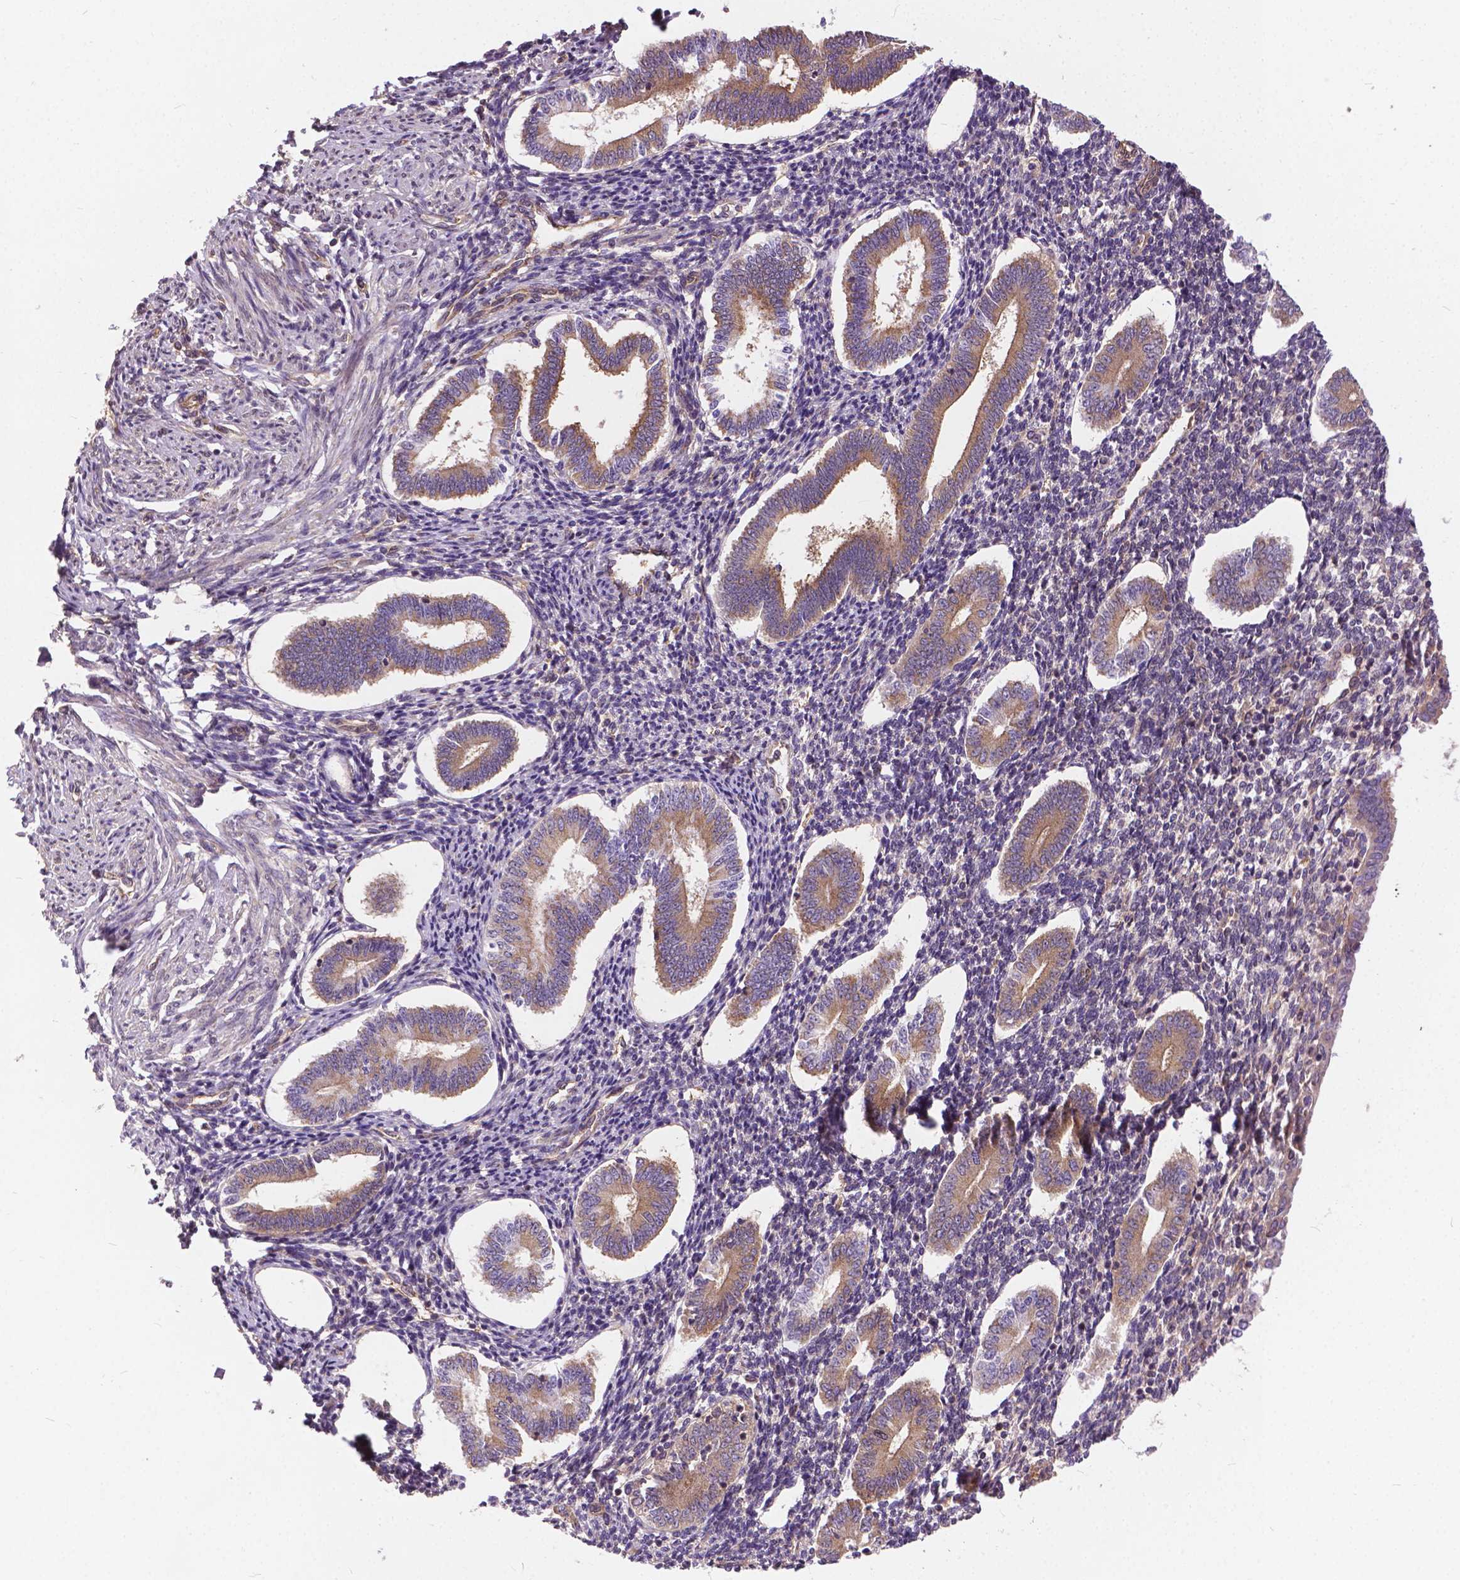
{"staining": {"intensity": "negative", "quantity": "none", "location": "none"}, "tissue": "endometrium", "cell_type": "Cells in endometrial stroma", "image_type": "normal", "snomed": [{"axis": "morphology", "description": "Normal tissue, NOS"}, {"axis": "topography", "description": "Endometrium"}], "caption": "DAB (3,3'-diaminobenzidine) immunohistochemical staining of normal human endometrium reveals no significant expression in cells in endometrial stroma. Brightfield microscopy of immunohistochemistry stained with DAB (brown) and hematoxylin (blue), captured at high magnification.", "gene": "MZT1", "patient": {"sex": "female", "age": 40}}